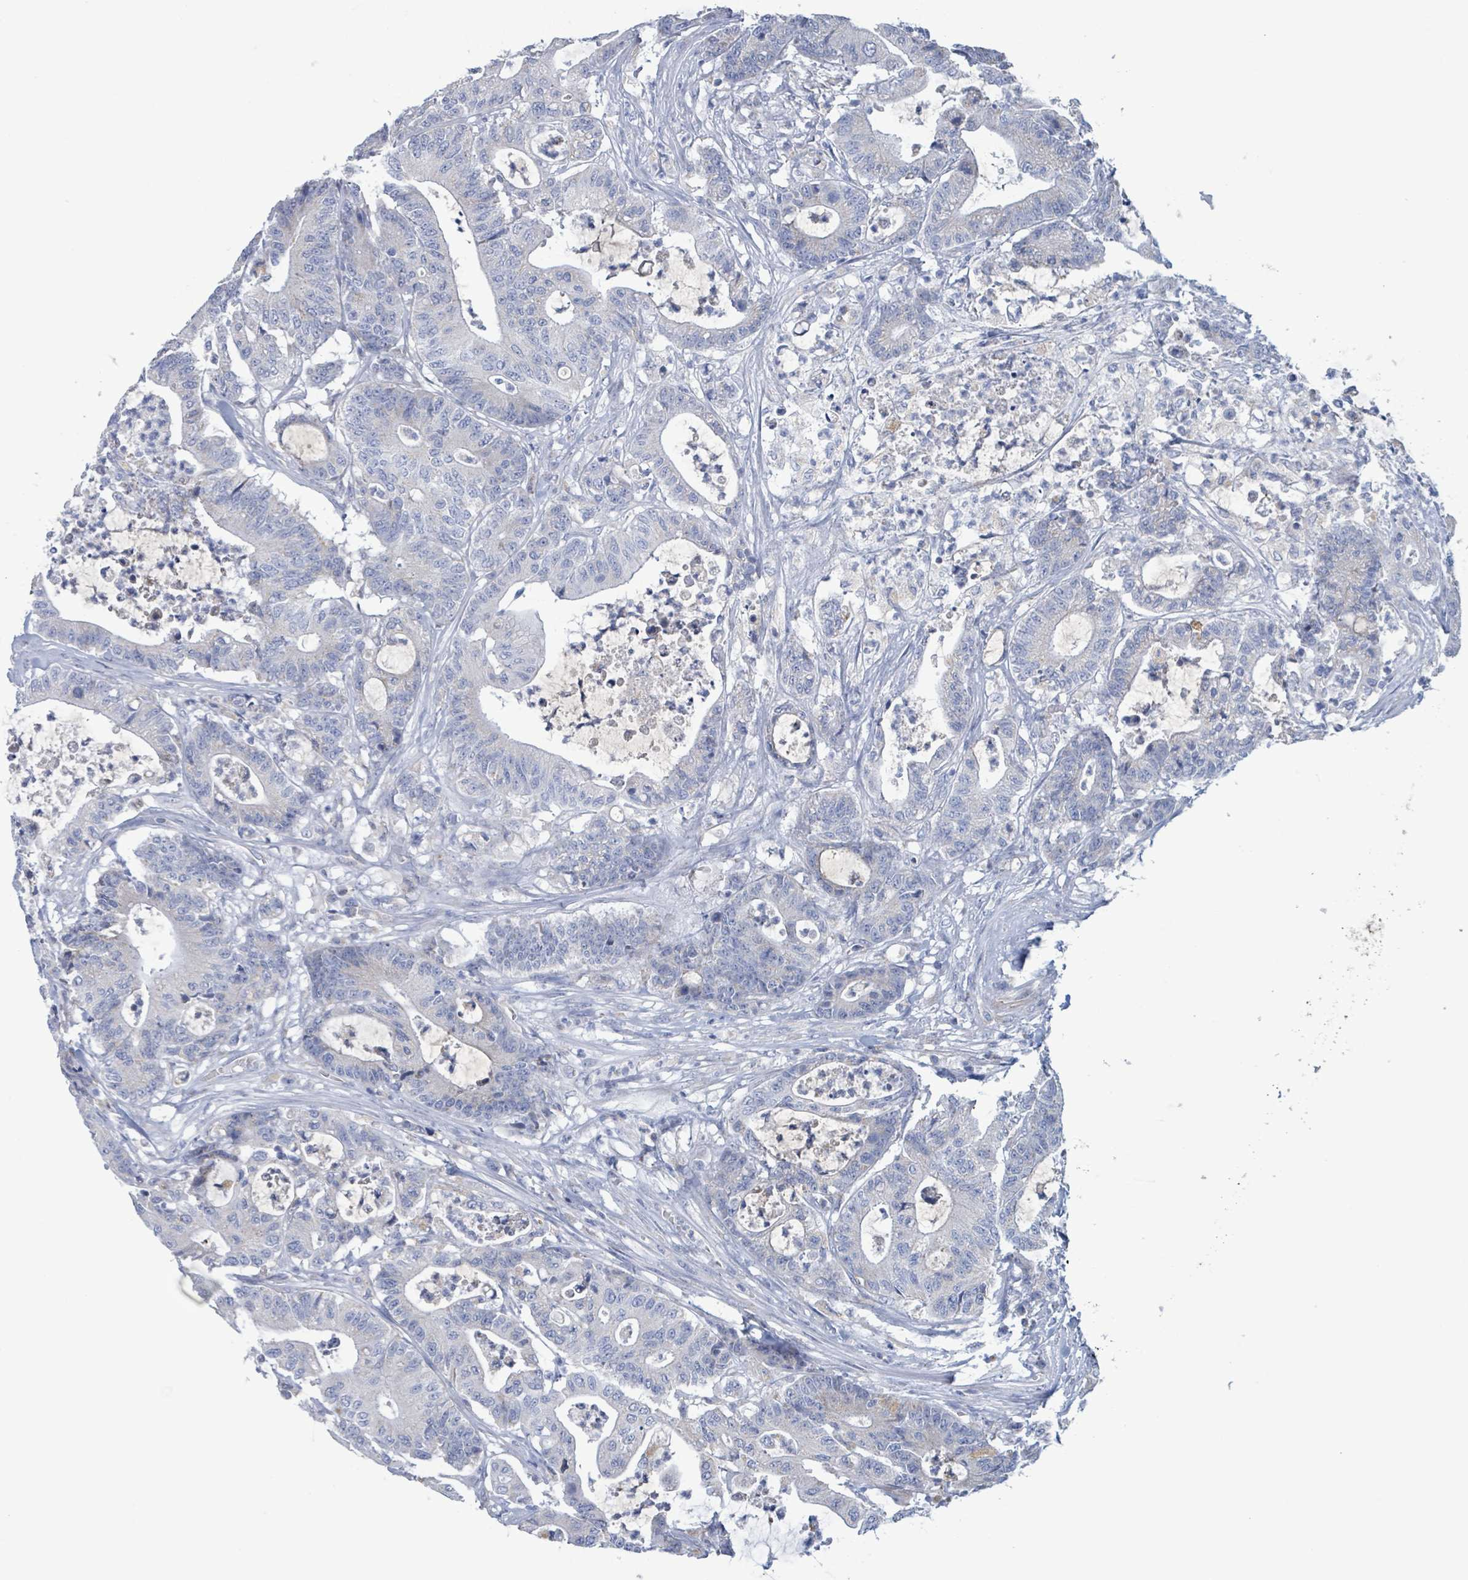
{"staining": {"intensity": "negative", "quantity": "none", "location": "none"}, "tissue": "colorectal cancer", "cell_type": "Tumor cells", "image_type": "cancer", "snomed": [{"axis": "morphology", "description": "Adenocarcinoma, NOS"}, {"axis": "topography", "description": "Colon"}], "caption": "High power microscopy histopathology image of an immunohistochemistry histopathology image of colorectal cancer, revealing no significant positivity in tumor cells.", "gene": "AKR1C4", "patient": {"sex": "female", "age": 84}}